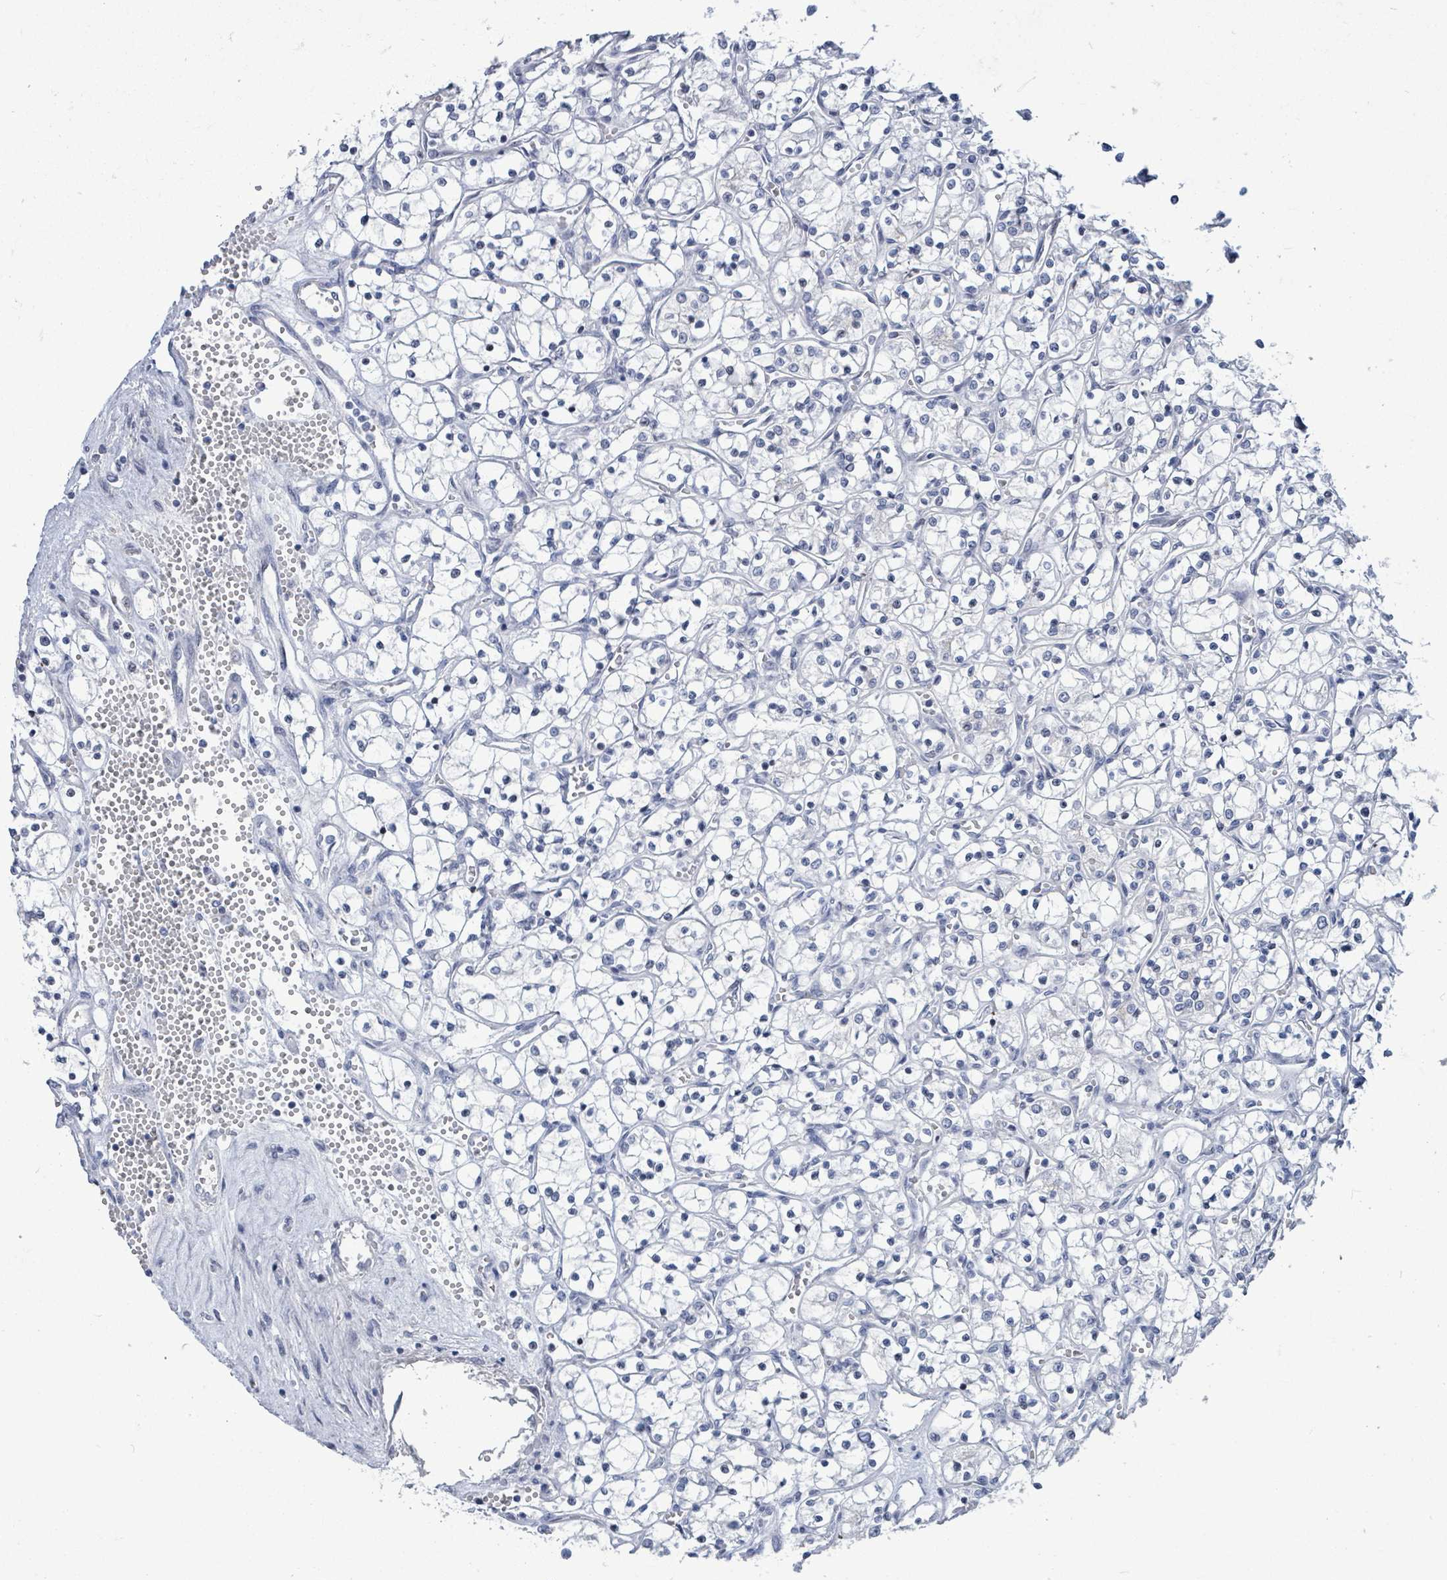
{"staining": {"intensity": "negative", "quantity": "none", "location": "none"}, "tissue": "renal cancer", "cell_type": "Tumor cells", "image_type": "cancer", "snomed": [{"axis": "morphology", "description": "Adenocarcinoma, NOS"}, {"axis": "topography", "description": "Kidney"}], "caption": "Histopathology image shows no significant protein expression in tumor cells of renal cancer.", "gene": "NTN3", "patient": {"sex": "female", "age": 69}}